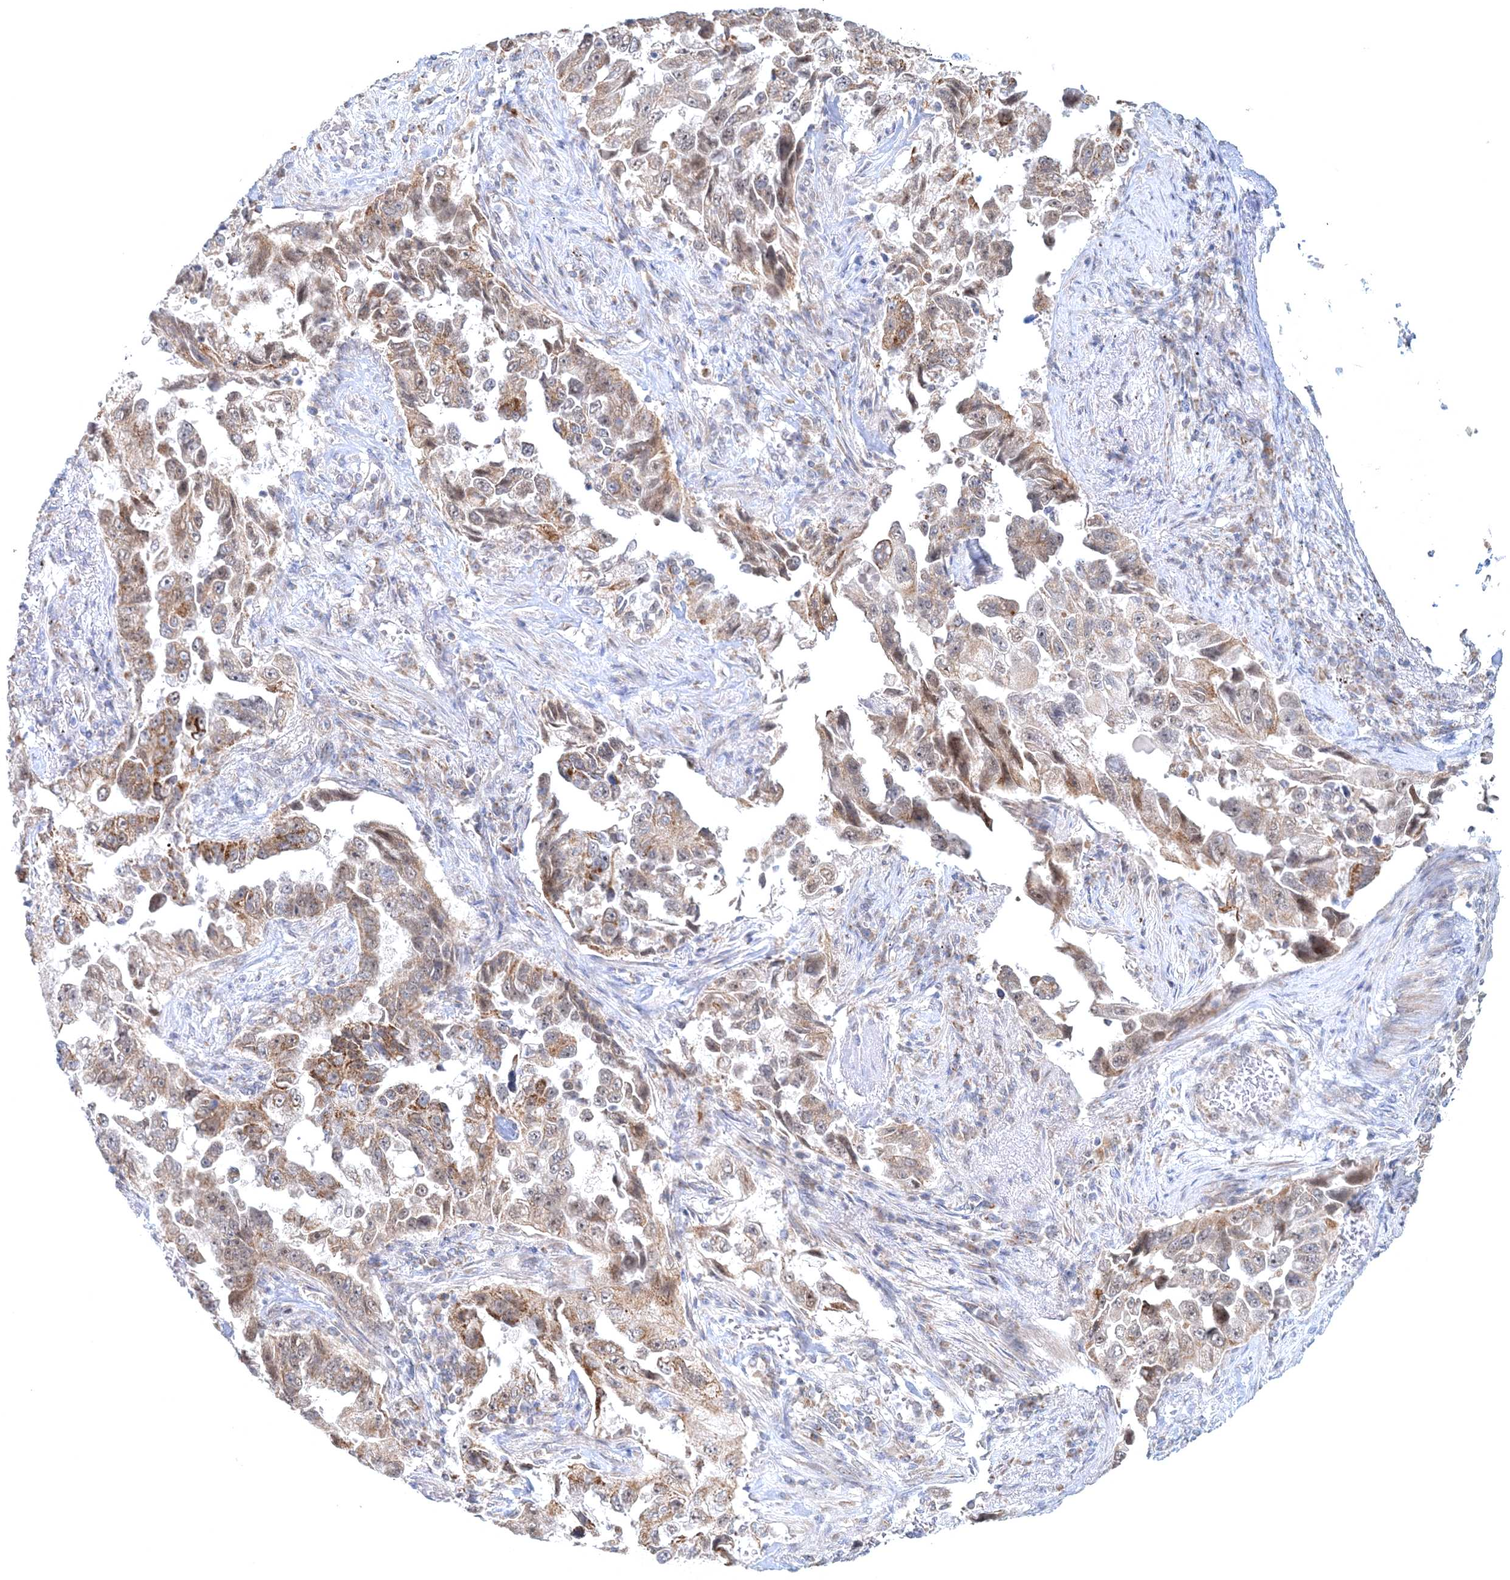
{"staining": {"intensity": "moderate", "quantity": "25%-75%", "location": "cytoplasmic/membranous"}, "tissue": "lung cancer", "cell_type": "Tumor cells", "image_type": "cancer", "snomed": [{"axis": "morphology", "description": "Adenocarcinoma, NOS"}, {"axis": "topography", "description": "Lung"}], "caption": "Immunohistochemical staining of human lung adenocarcinoma displays moderate cytoplasmic/membranous protein positivity in approximately 25%-75% of tumor cells.", "gene": "RNF150", "patient": {"sex": "female", "age": 51}}